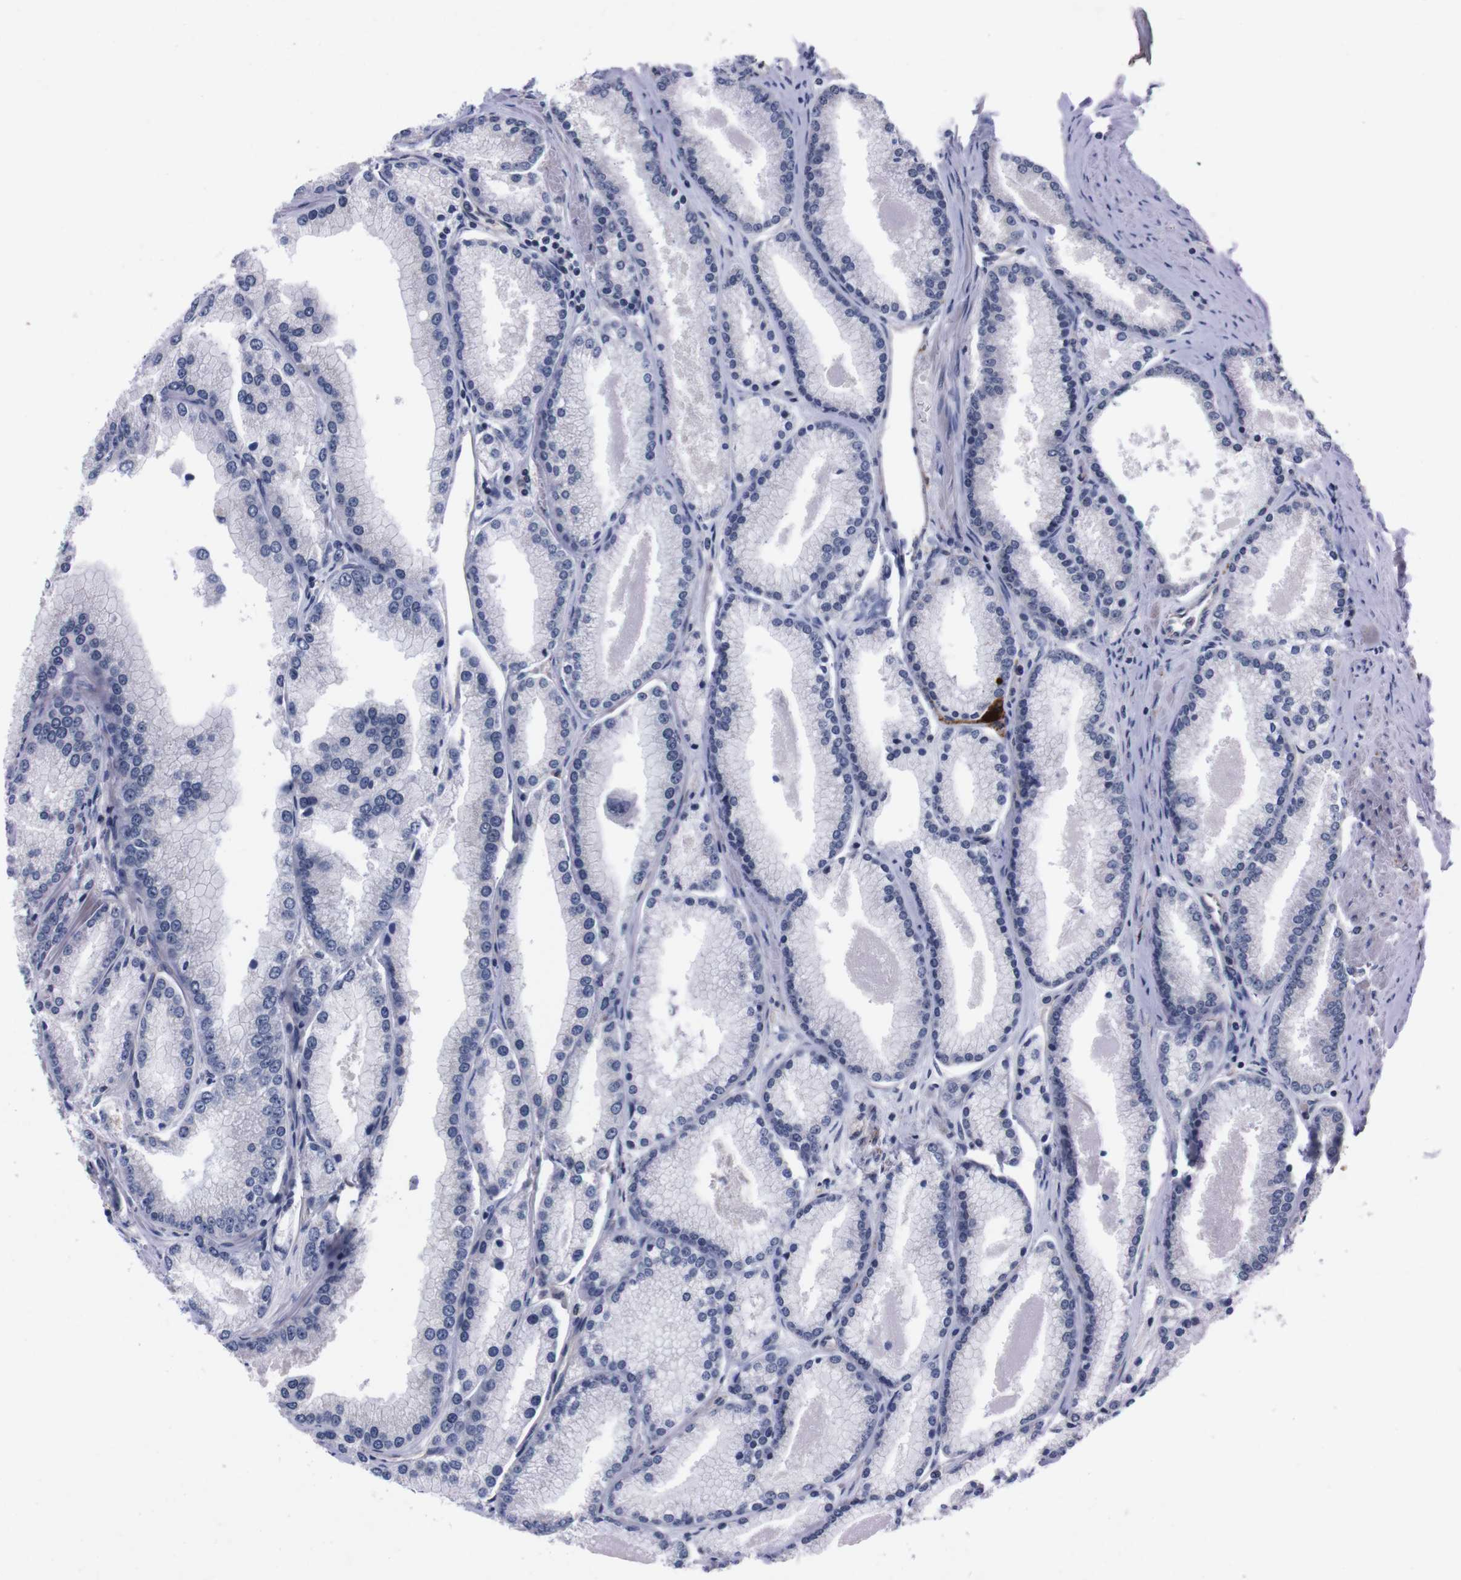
{"staining": {"intensity": "negative", "quantity": "none", "location": "none"}, "tissue": "prostate cancer", "cell_type": "Tumor cells", "image_type": "cancer", "snomed": [{"axis": "morphology", "description": "Adenocarcinoma, High grade"}, {"axis": "topography", "description": "Prostate"}], "caption": "Tumor cells are negative for brown protein staining in prostate cancer.", "gene": "TNFRSF21", "patient": {"sex": "male", "age": 61}}